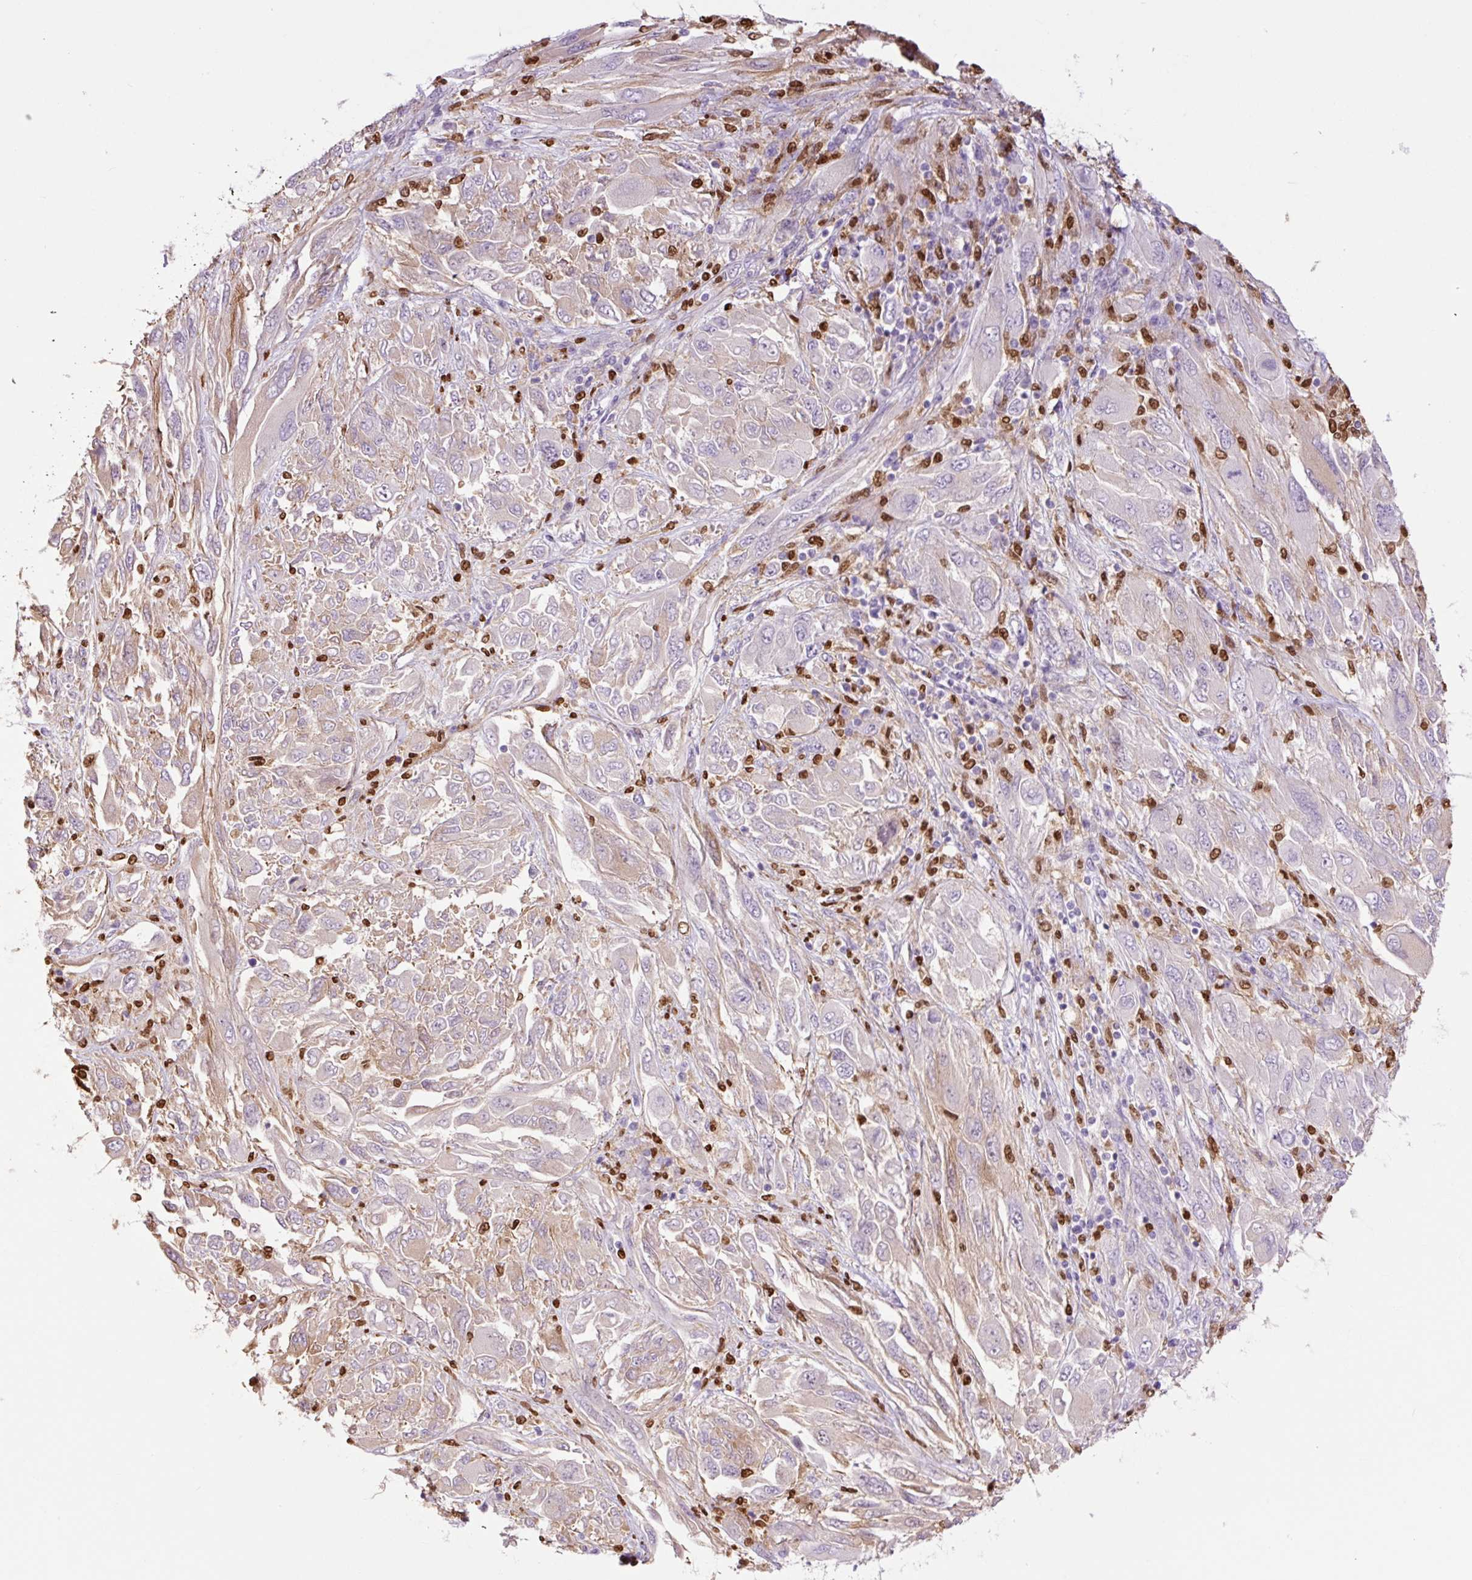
{"staining": {"intensity": "weak", "quantity": "<25%", "location": "cytoplasmic/membranous"}, "tissue": "melanoma", "cell_type": "Tumor cells", "image_type": "cancer", "snomed": [{"axis": "morphology", "description": "Malignant melanoma, NOS"}, {"axis": "topography", "description": "Skin"}], "caption": "DAB immunohistochemical staining of human melanoma displays no significant positivity in tumor cells. (DAB immunohistochemistry (IHC) with hematoxylin counter stain).", "gene": "SPI1", "patient": {"sex": "female", "age": 91}}